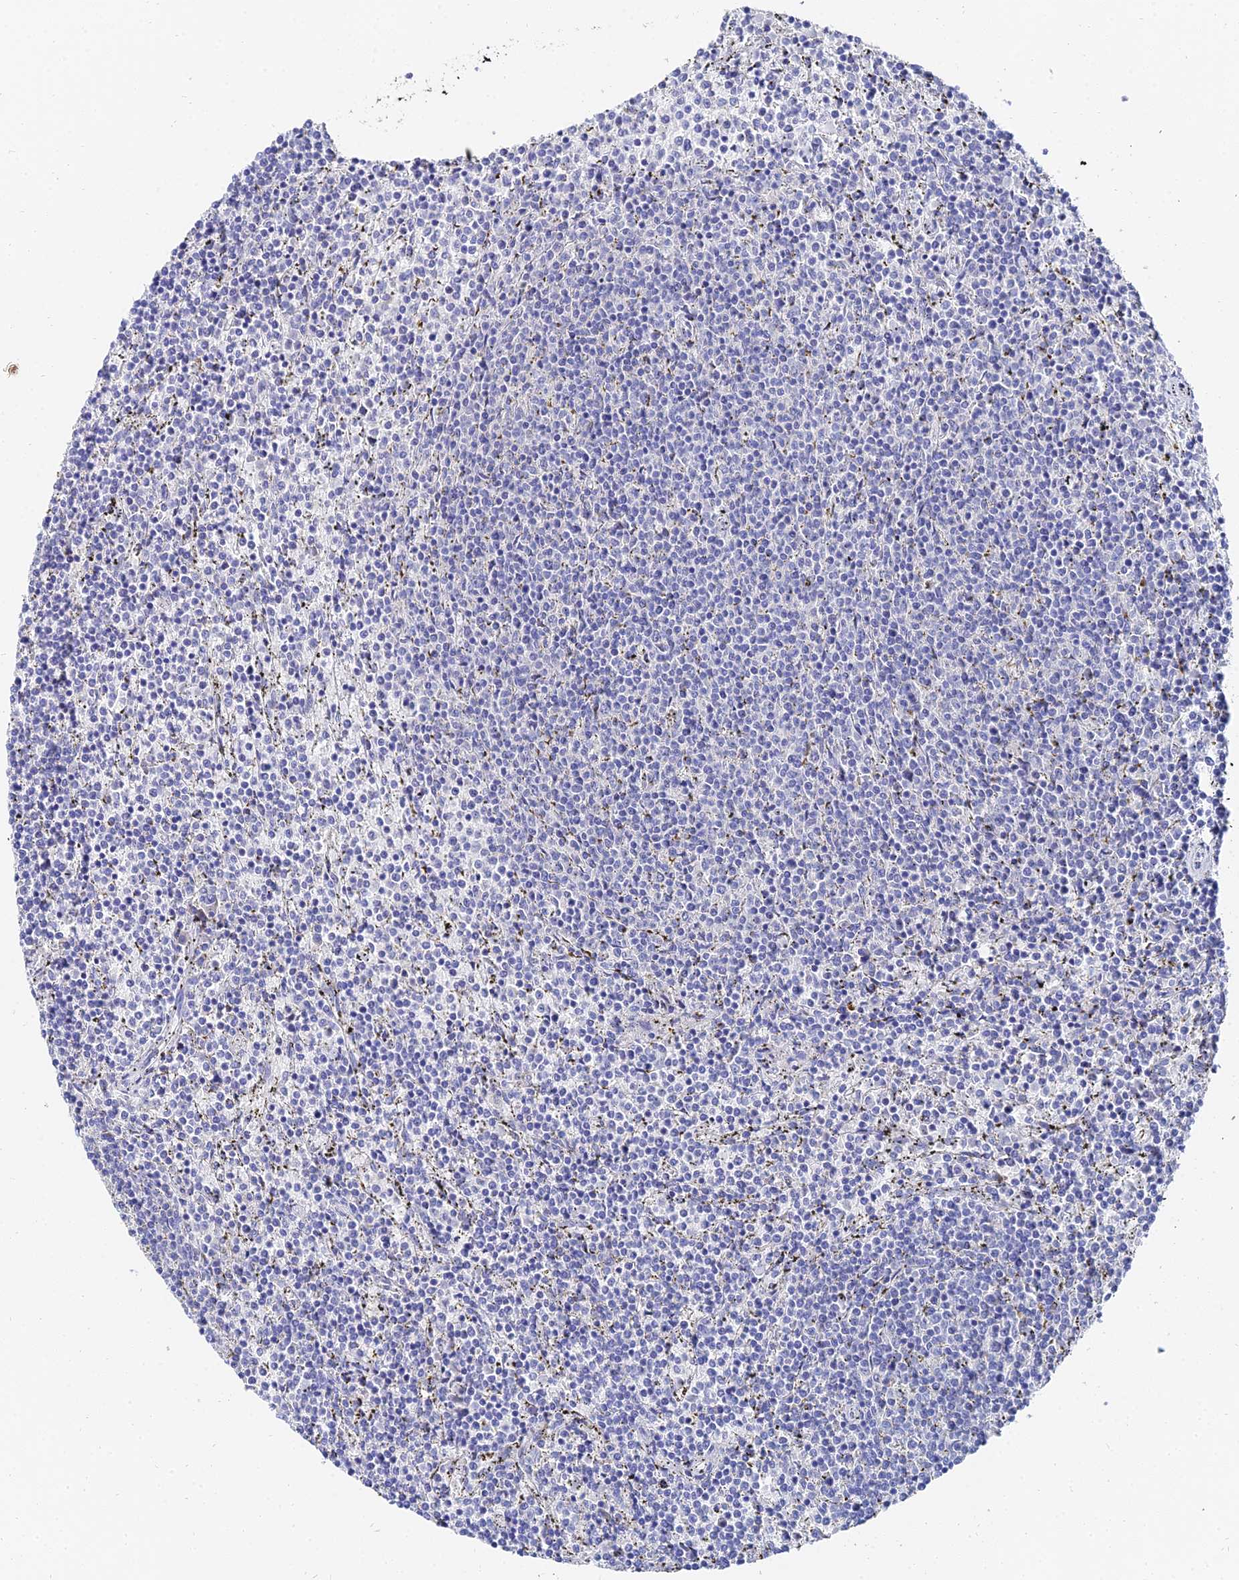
{"staining": {"intensity": "negative", "quantity": "none", "location": "none"}, "tissue": "lymphoma", "cell_type": "Tumor cells", "image_type": "cancer", "snomed": [{"axis": "morphology", "description": "Malignant lymphoma, non-Hodgkin's type, Low grade"}, {"axis": "topography", "description": "Spleen"}], "caption": "The micrograph demonstrates no staining of tumor cells in low-grade malignant lymphoma, non-Hodgkin's type.", "gene": "KRT17", "patient": {"sex": "female", "age": 50}}